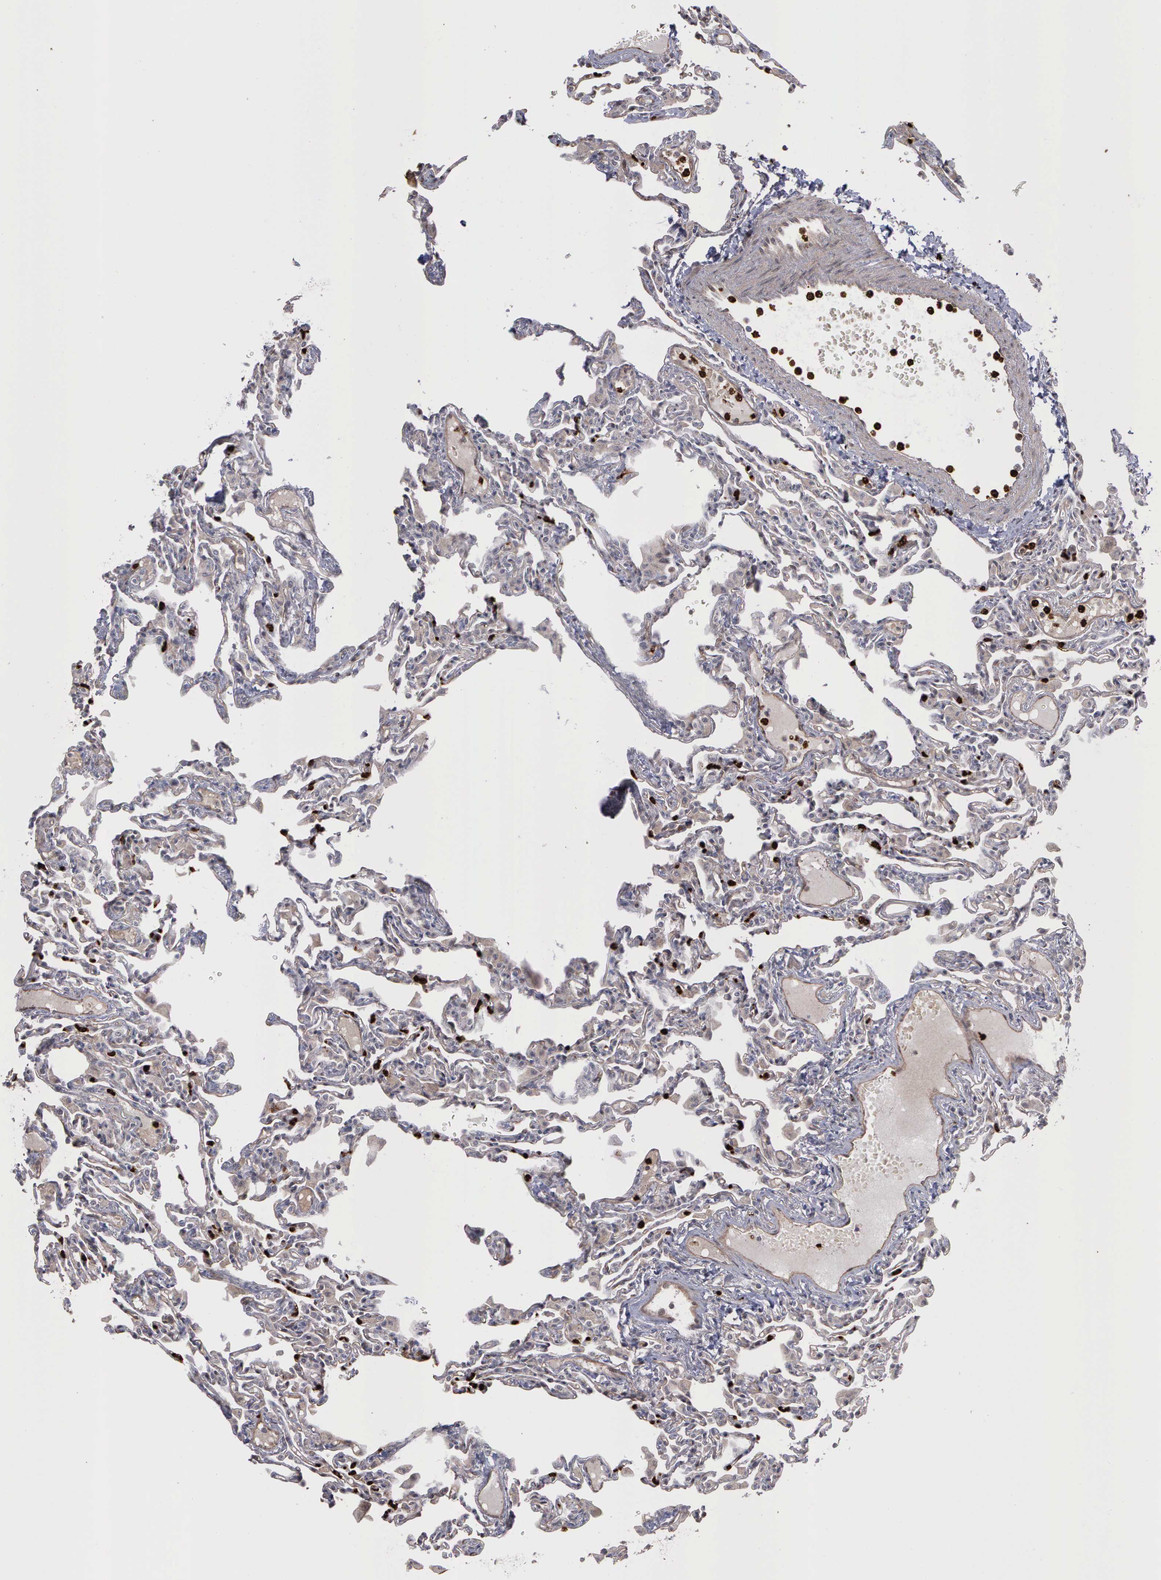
{"staining": {"intensity": "negative", "quantity": "none", "location": "none"}, "tissue": "lung", "cell_type": "Alveolar cells", "image_type": "normal", "snomed": [{"axis": "morphology", "description": "Normal tissue, NOS"}, {"axis": "topography", "description": "Lung"}], "caption": "This is an immunohistochemistry photomicrograph of unremarkable human lung. There is no staining in alveolar cells.", "gene": "MMP9", "patient": {"sex": "female", "age": 49}}